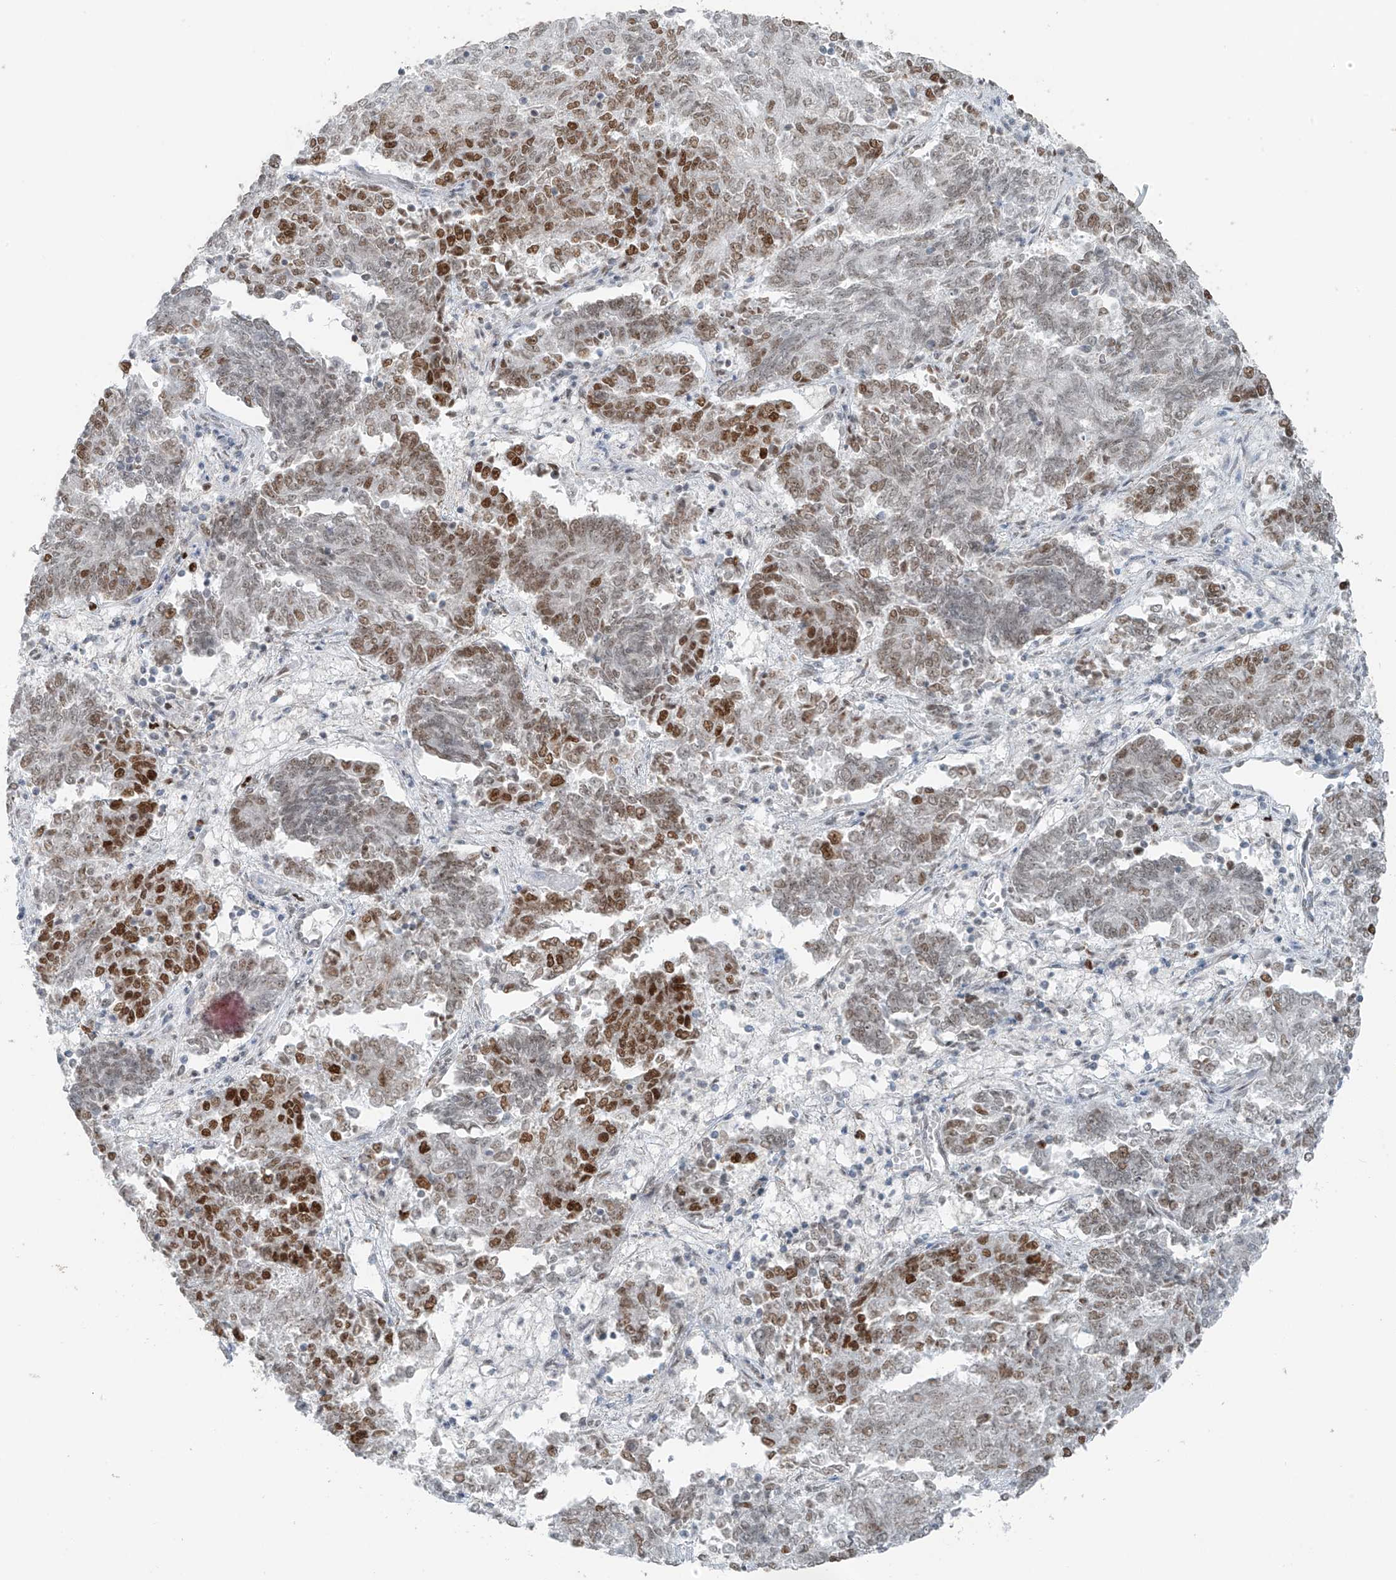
{"staining": {"intensity": "moderate", "quantity": "25%-75%", "location": "nuclear"}, "tissue": "endometrial cancer", "cell_type": "Tumor cells", "image_type": "cancer", "snomed": [{"axis": "morphology", "description": "Adenocarcinoma, NOS"}, {"axis": "topography", "description": "Endometrium"}], "caption": "Protein expression analysis of human adenocarcinoma (endometrial) reveals moderate nuclear positivity in approximately 25%-75% of tumor cells.", "gene": "WRNIP1", "patient": {"sex": "female", "age": 80}}